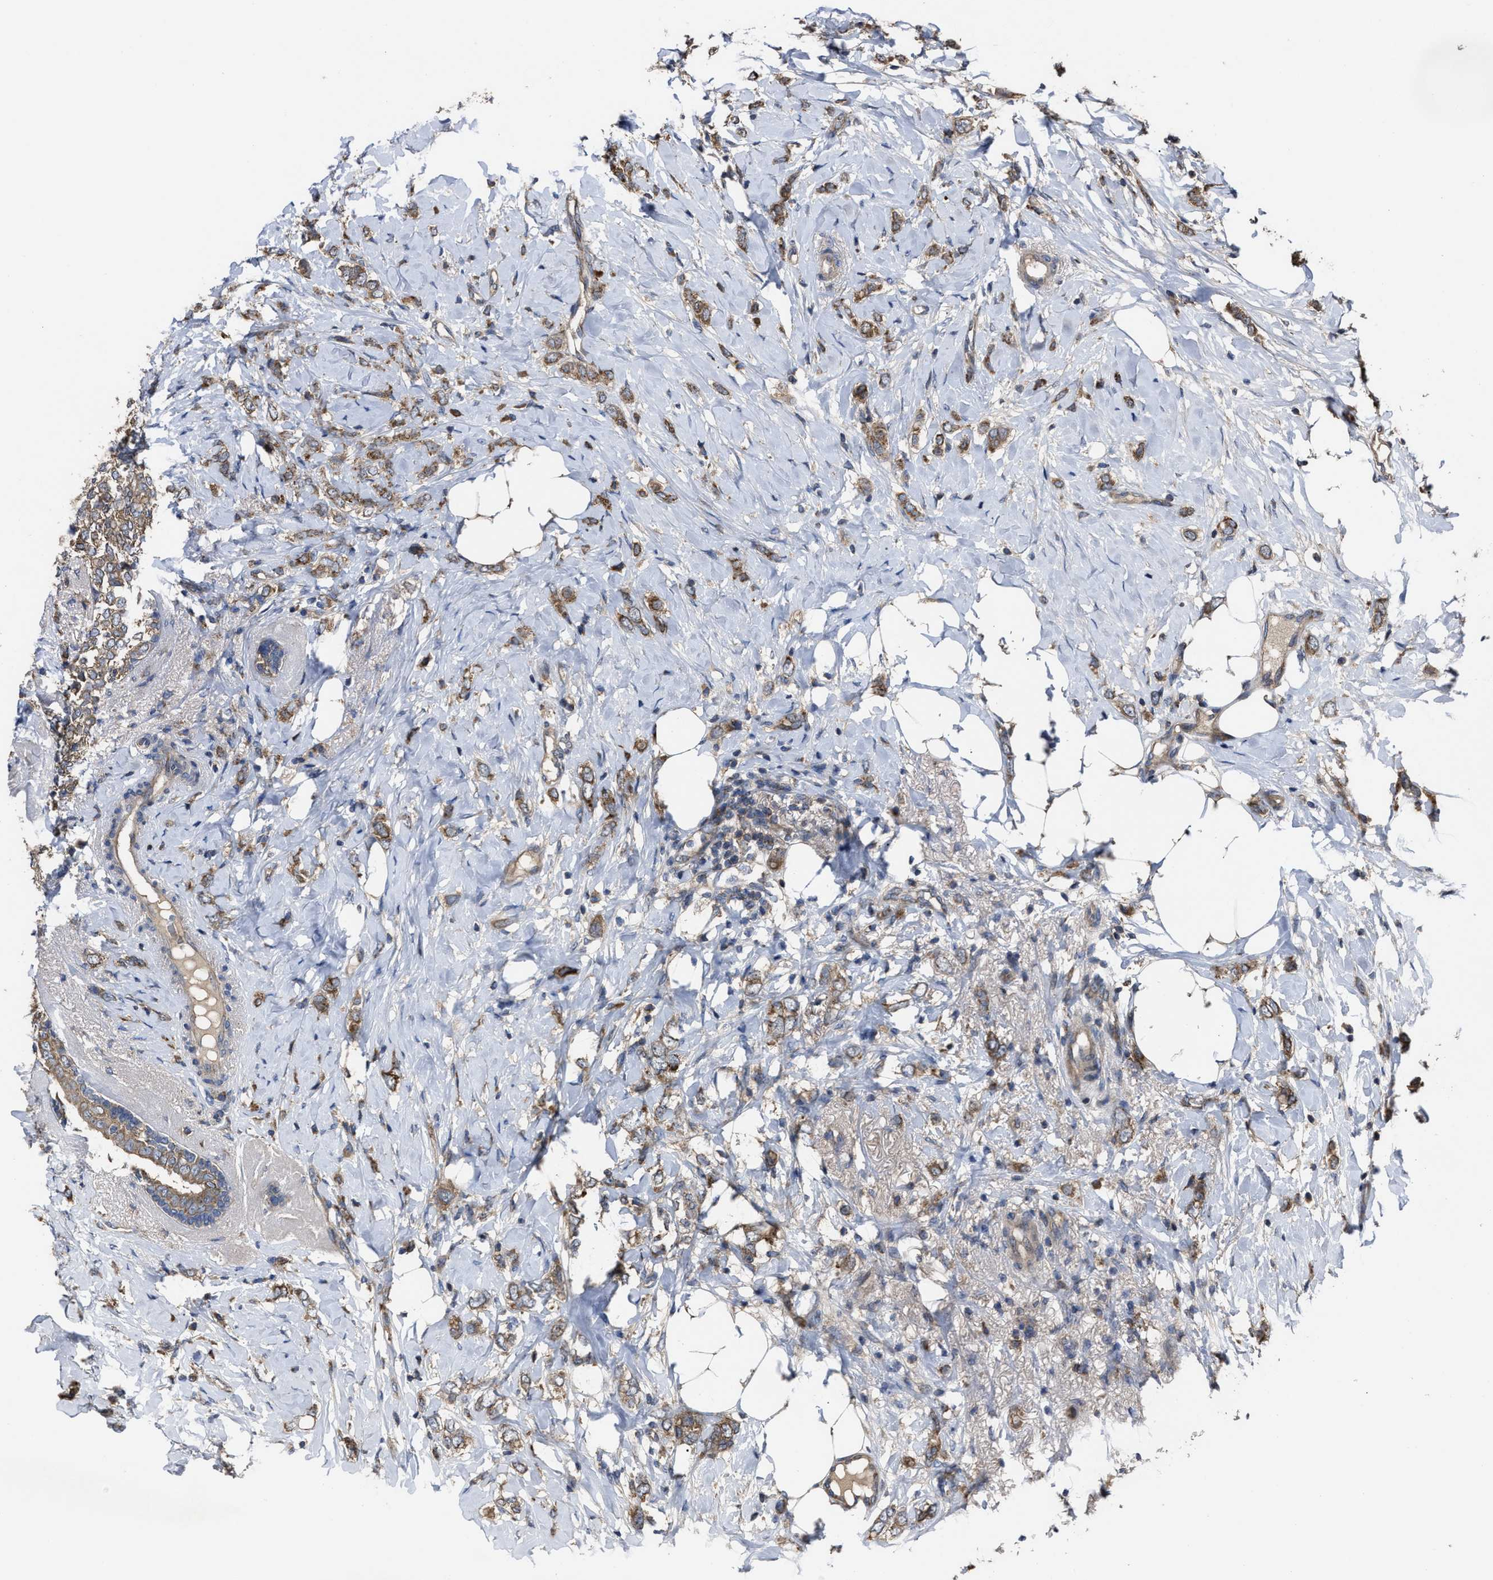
{"staining": {"intensity": "moderate", "quantity": ">75%", "location": "cytoplasmic/membranous"}, "tissue": "breast cancer", "cell_type": "Tumor cells", "image_type": "cancer", "snomed": [{"axis": "morphology", "description": "Normal tissue, NOS"}, {"axis": "morphology", "description": "Lobular carcinoma"}, {"axis": "topography", "description": "Breast"}], "caption": "The image displays a brown stain indicating the presence of a protein in the cytoplasmic/membranous of tumor cells in breast cancer.", "gene": "PASK", "patient": {"sex": "female", "age": 47}}